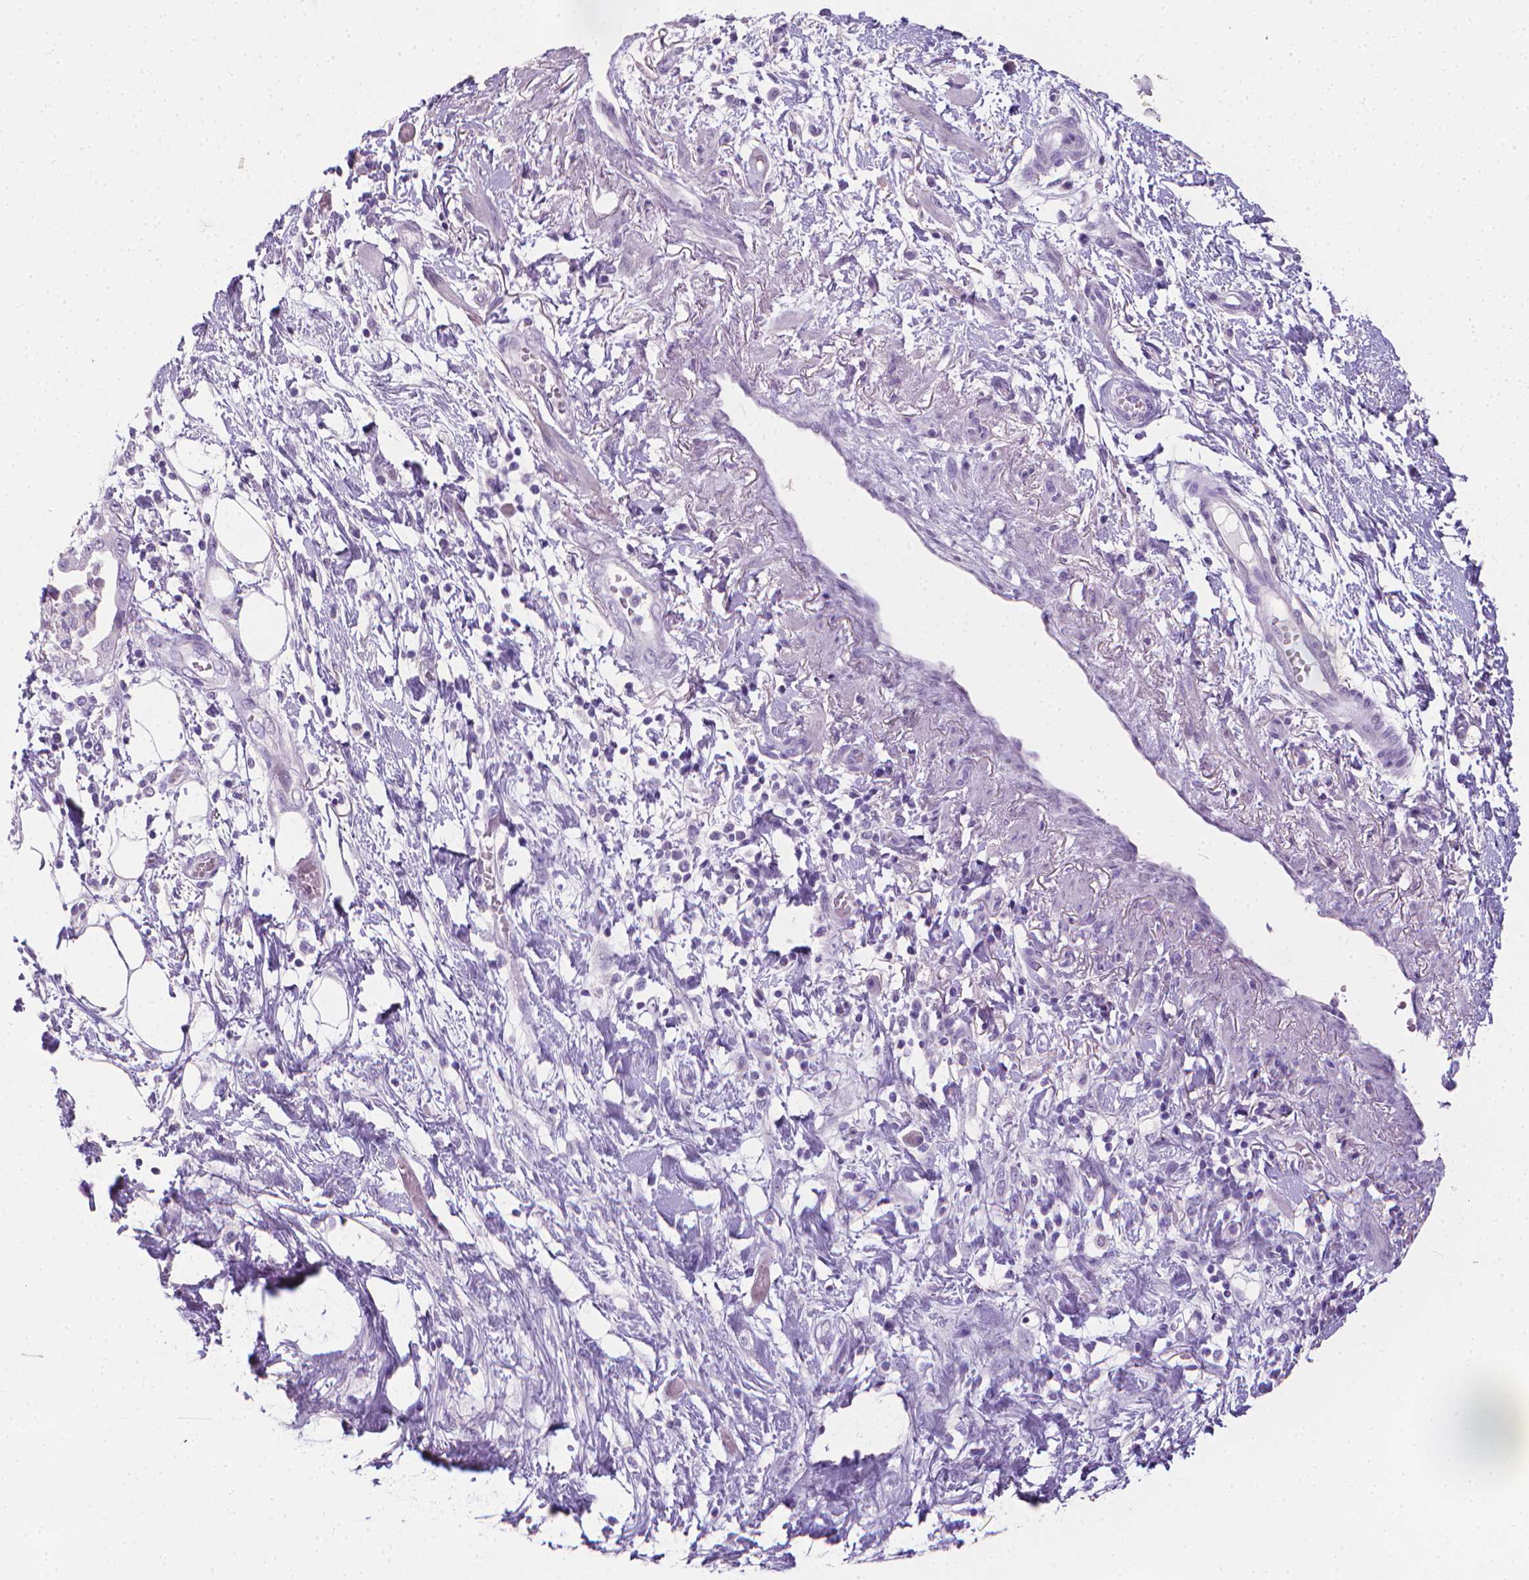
{"staining": {"intensity": "negative", "quantity": "none", "location": "none"}, "tissue": "pancreatic cancer", "cell_type": "Tumor cells", "image_type": "cancer", "snomed": [{"axis": "morphology", "description": "Adenocarcinoma, NOS"}, {"axis": "topography", "description": "Pancreas"}], "caption": "An image of human pancreatic adenocarcinoma is negative for staining in tumor cells.", "gene": "XPNPEP2", "patient": {"sex": "female", "age": 72}}